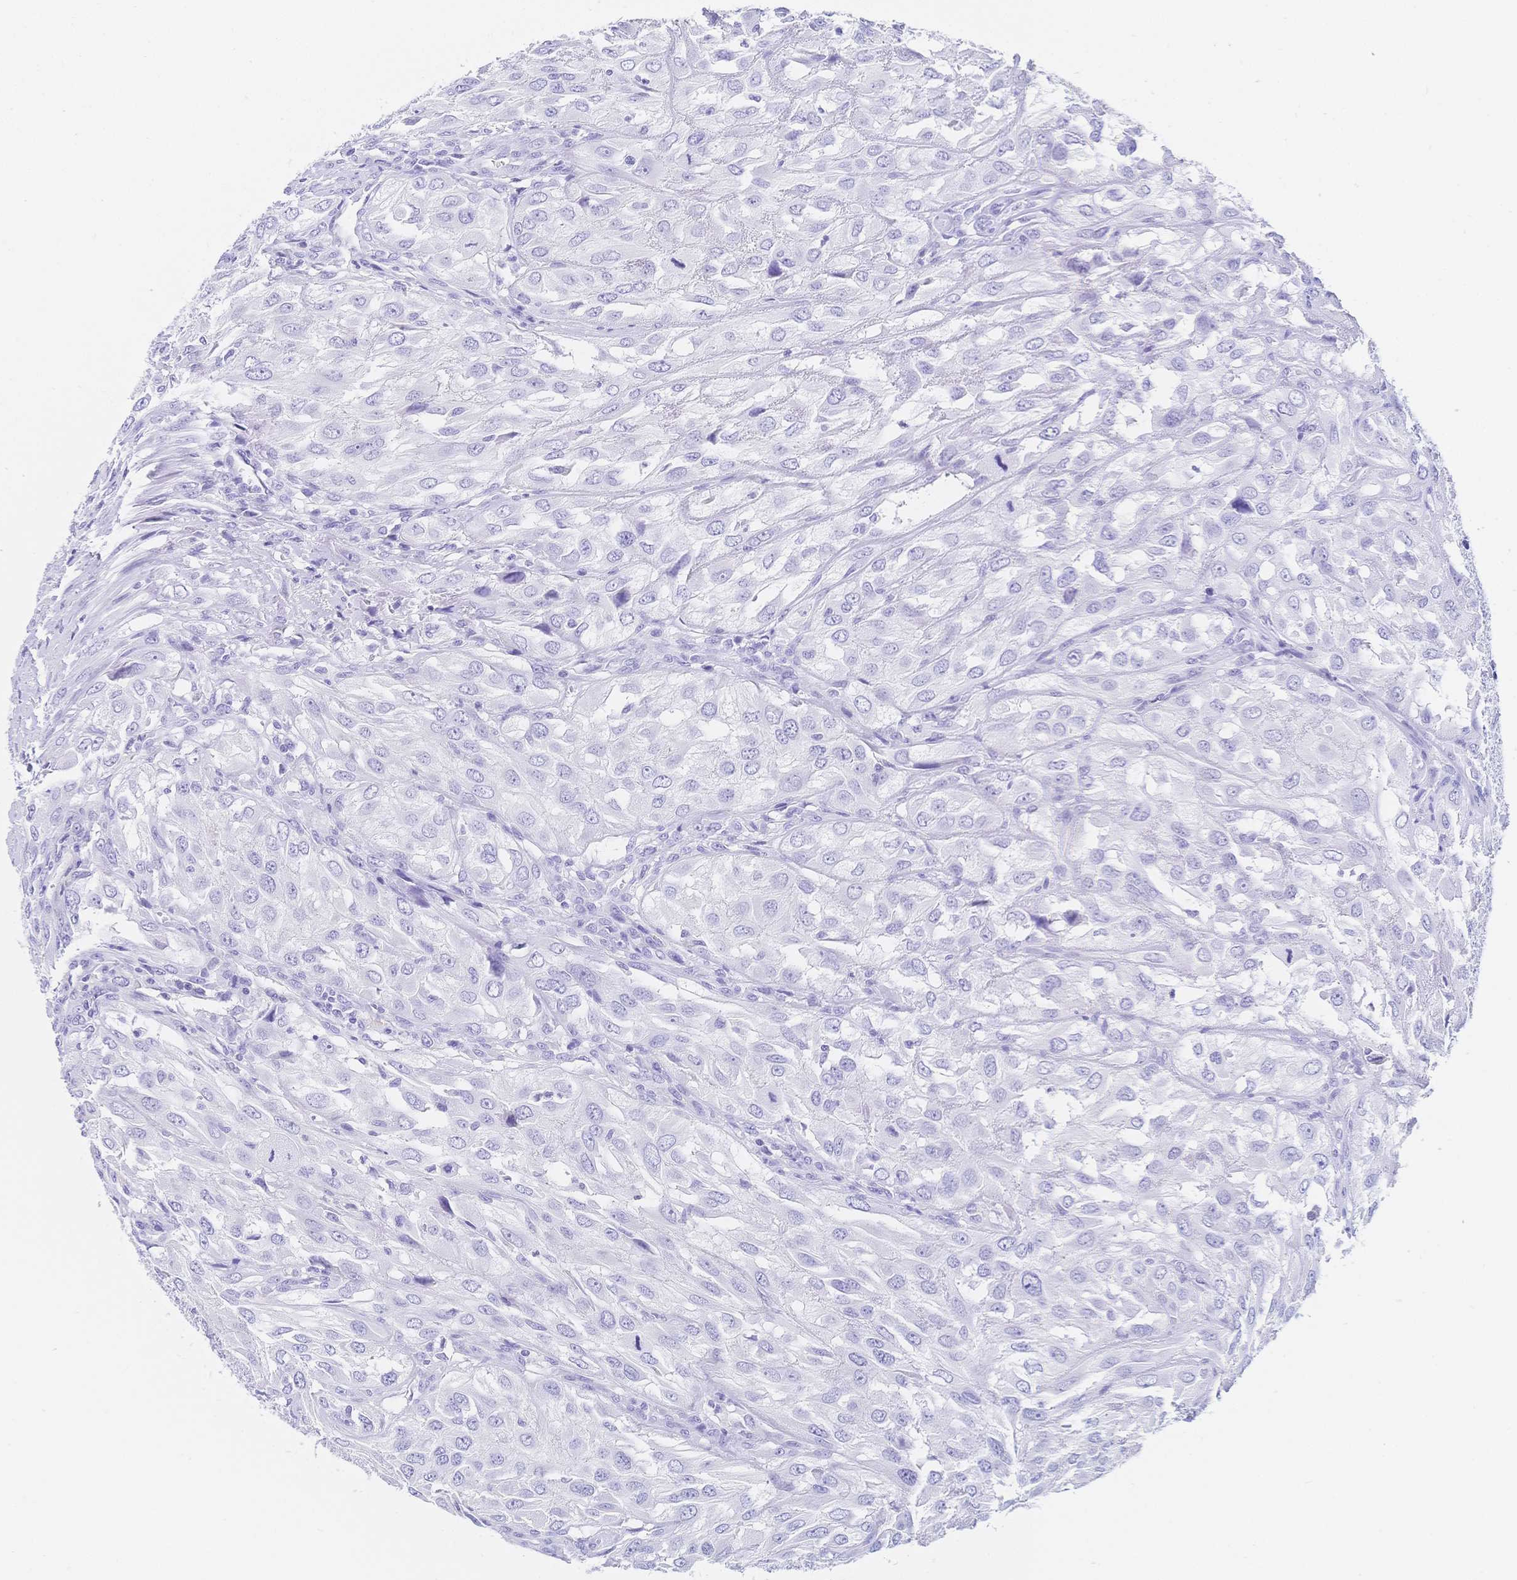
{"staining": {"intensity": "negative", "quantity": "none", "location": "none"}, "tissue": "urothelial cancer", "cell_type": "Tumor cells", "image_type": "cancer", "snomed": [{"axis": "morphology", "description": "Urothelial carcinoma, High grade"}, {"axis": "topography", "description": "Urinary bladder"}], "caption": "Immunohistochemistry (IHC) of urothelial cancer reveals no staining in tumor cells.", "gene": "MEP1B", "patient": {"sex": "male", "age": 67}}